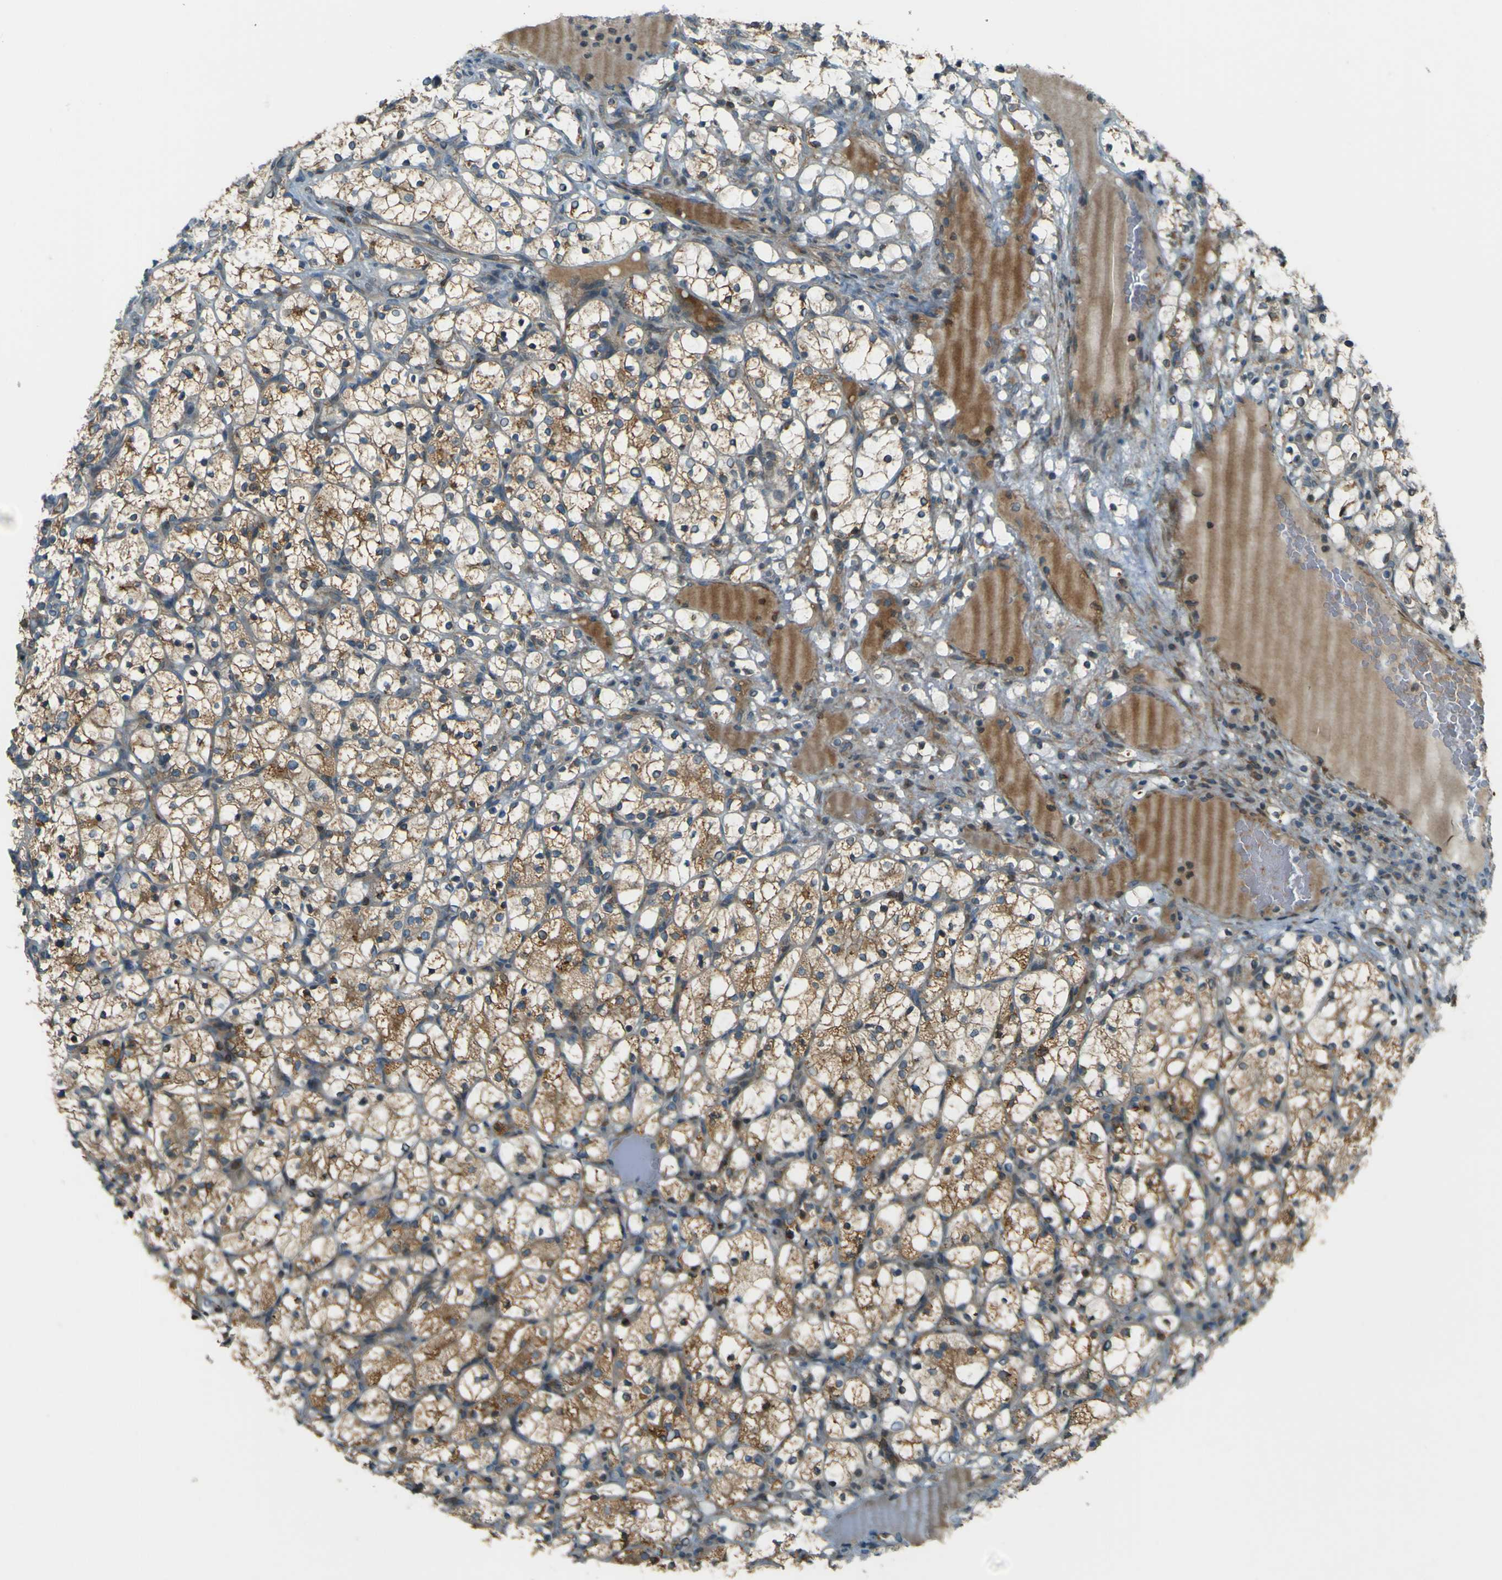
{"staining": {"intensity": "moderate", "quantity": ">75%", "location": "cytoplasmic/membranous"}, "tissue": "renal cancer", "cell_type": "Tumor cells", "image_type": "cancer", "snomed": [{"axis": "morphology", "description": "Adenocarcinoma, NOS"}, {"axis": "topography", "description": "Kidney"}], "caption": "This is an image of IHC staining of renal cancer, which shows moderate staining in the cytoplasmic/membranous of tumor cells.", "gene": "LPCAT1", "patient": {"sex": "female", "age": 69}}